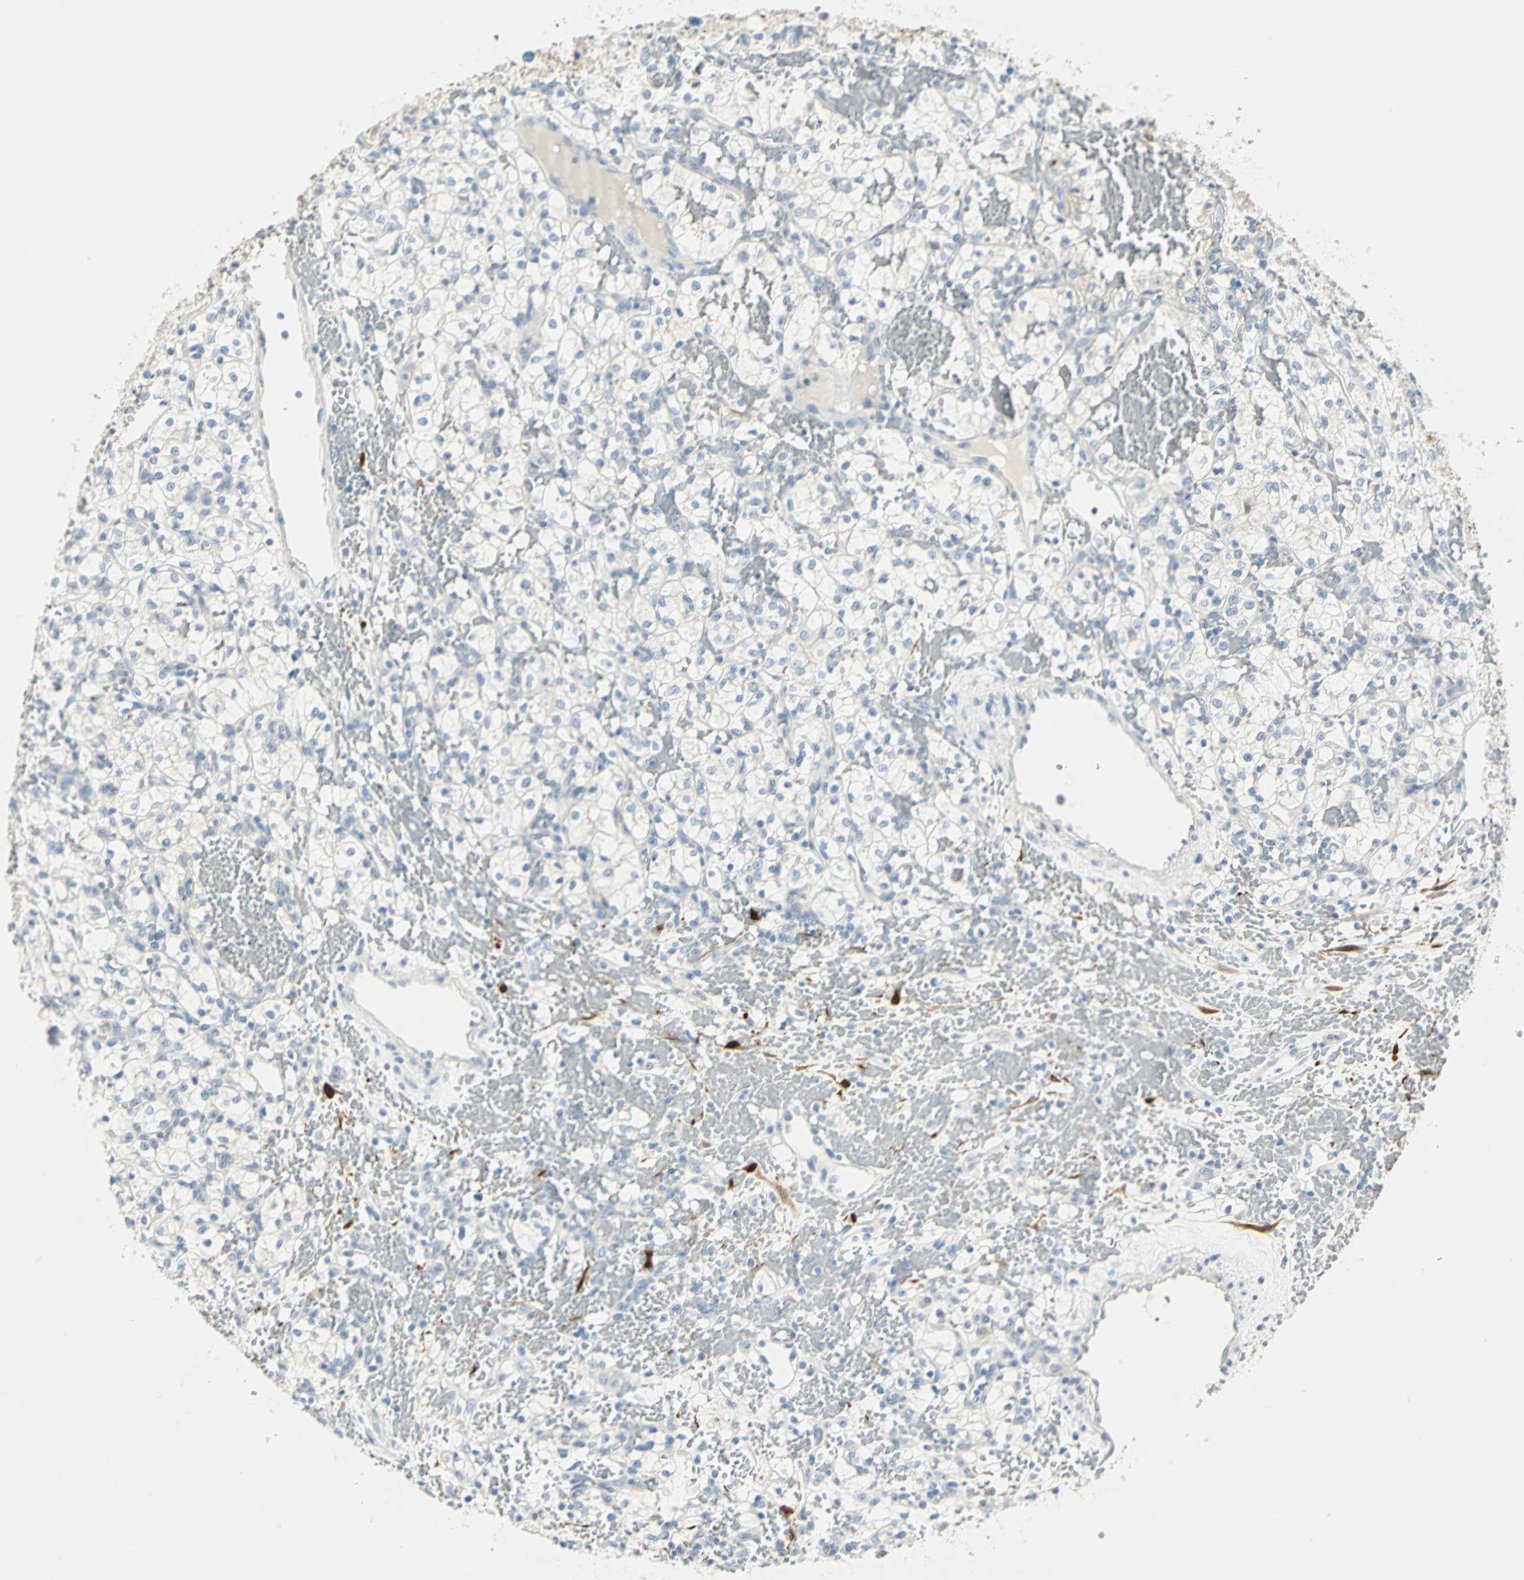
{"staining": {"intensity": "negative", "quantity": "none", "location": "none"}, "tissue": "renal cancer", "cell_type": "Tumor cells", "image_type": "cancer", "snomed": [{"axis": "morphology", "description": "Adenocarcinoma, NOS"}, {"axis": "topography", "description": "Kidney"}], "caption": "An immunohistochemistry (IHC) histopathology image of adenocarcinoma (renal) is shown. There is no staining in tumor cells of adenocarcinoma (renal).", "gene": "UCHL1", "patient": {"sex": "female", "age": 60}}